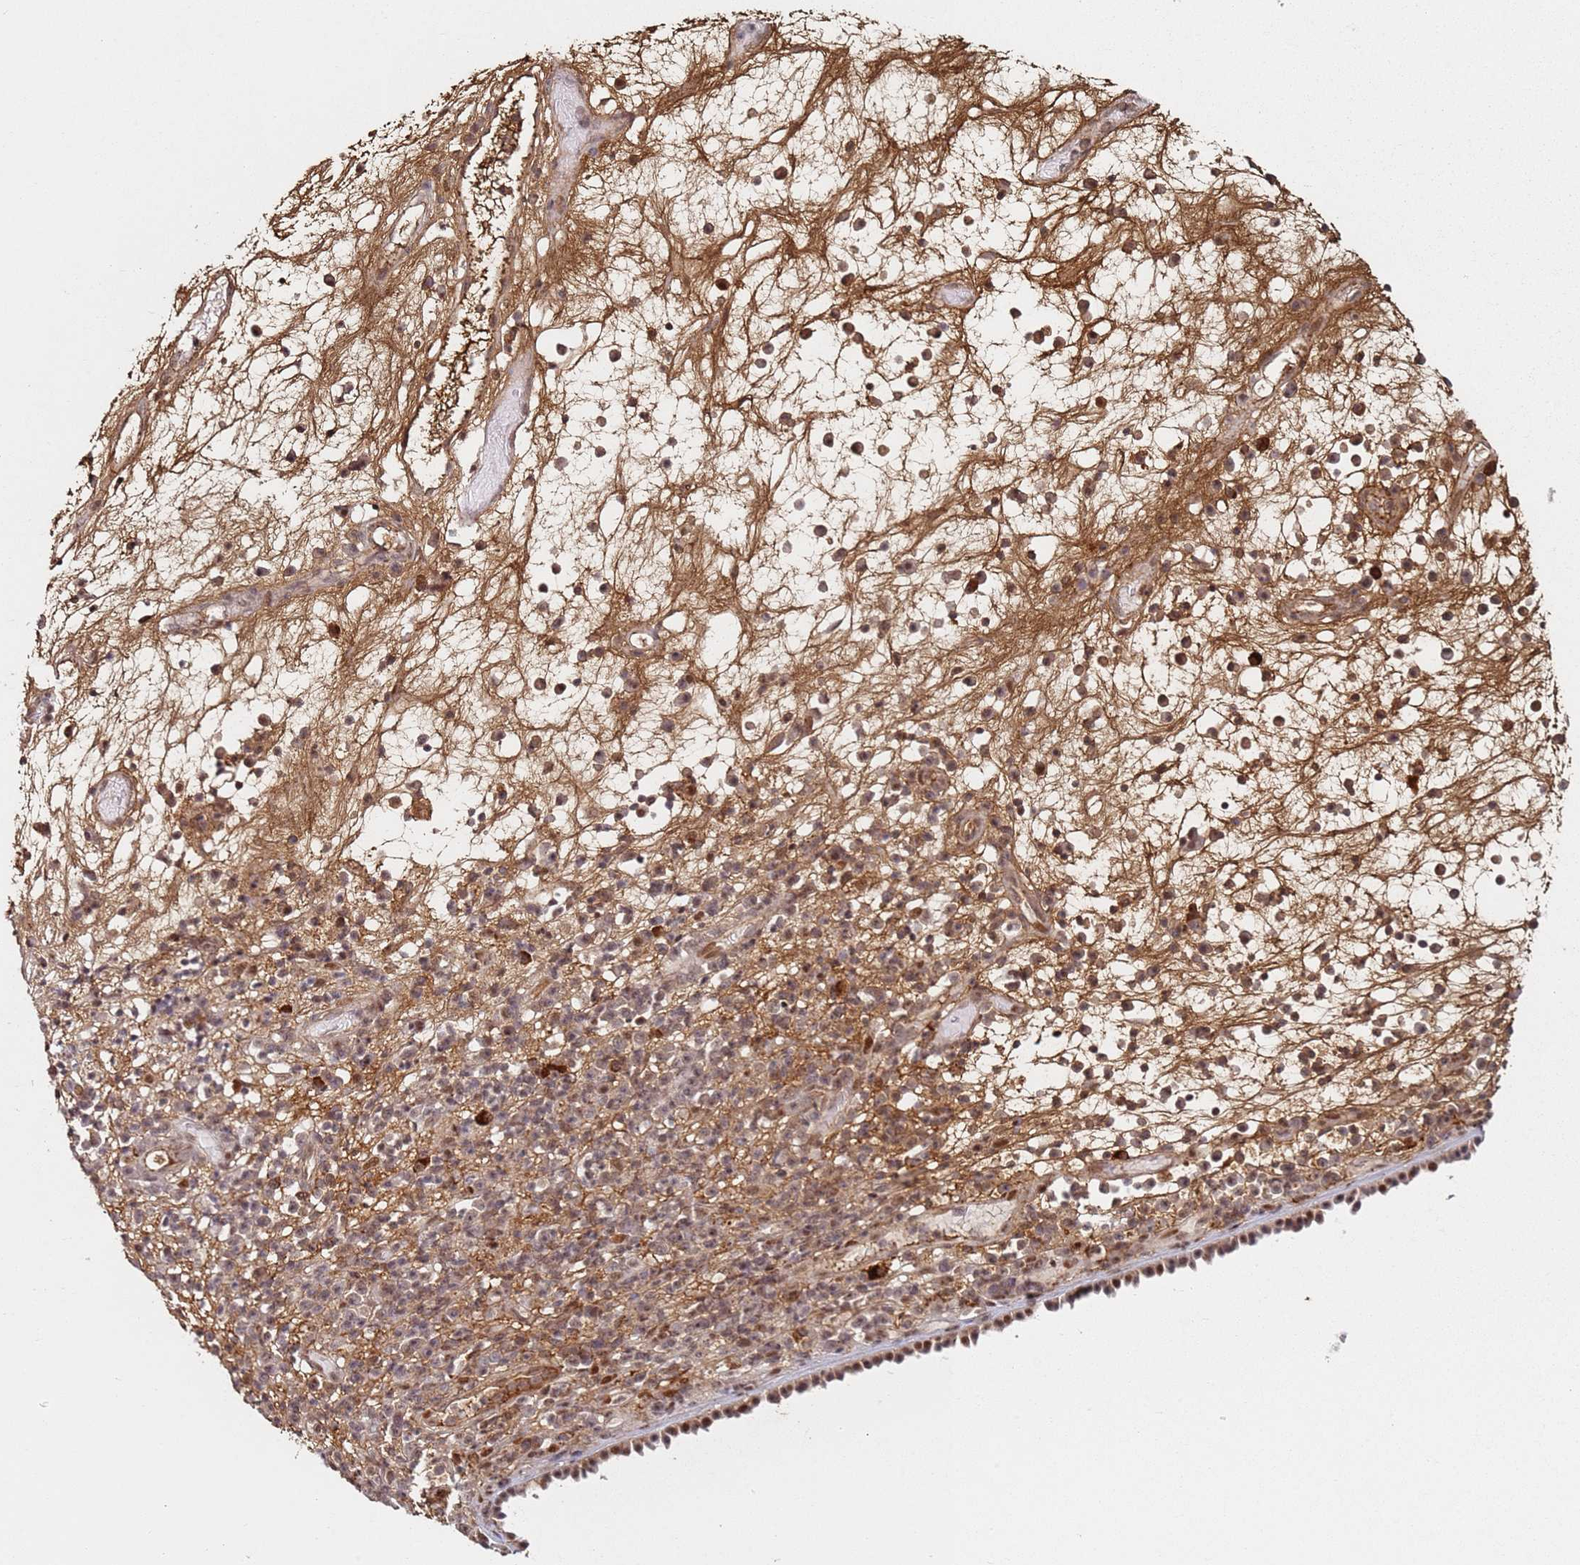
{"staining": {"intensity": "moderate", "quantity": ">75%", "location": "cytoplasmic/membranous,nuclear"}, "tissue": "nasopharynx", "cell_type": "Respiratory epithelial cells", "image_type": "normal", "snomed": [{"axis": "morphology", "description": "Normal tissue, NOS"}, {"axis": "morphology", "description": "Inflammation, NOS"}, {"axis": "morphology", "description": "Malignant melanoma, Metastatic site"}, {"axis": "topography", "description": "Nasopharynx"}], "caption": "High-power microscopy captured an immunohistochemistry photomicrograph of unremarkable nasopharynx, revealing moderate cytoplasmic/membranous,nuclear expression in about >75% of respiratory epithelial cells. (DAB (3,3'-diaminobenzidine) IHC with brightfield microscopy, high magnification).", "gene": "ATF6B", "patient": {"sex": "male", "age": 70}}